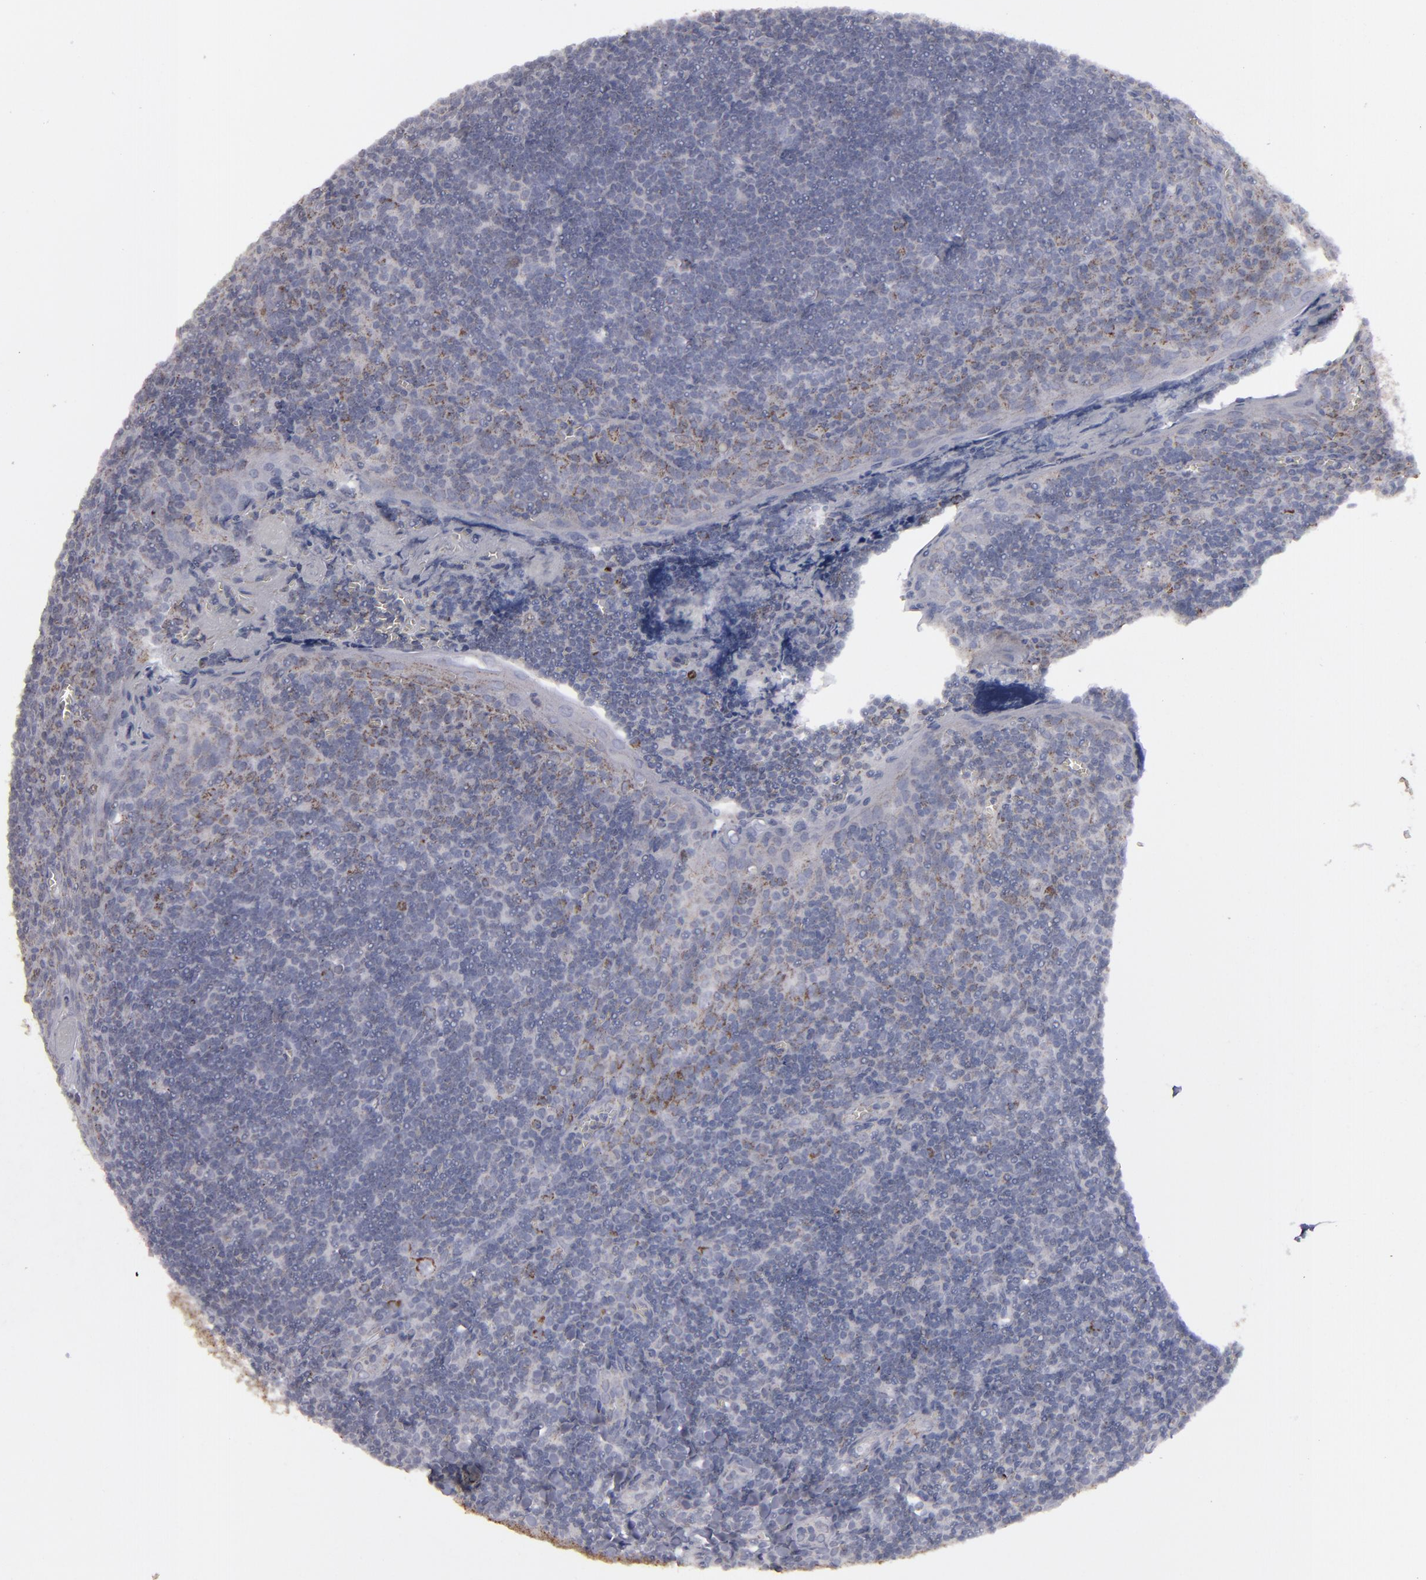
{"staining": {"intensity": "moderate", "quantity": "25%-75%", "location": "cytoplasmic/membranous"}, "tissue": "tonsil", "cell_type": "Germinal center cells", "image_type": "normal", "snomed": [{"axis": "morphology", "description": "Normal tissue, NOS"}, {"axis": "topography", "description": "Tonsil"}], "caption": "Immunohistochemistry (DAB) staining of unremarkable human tonsil reveals moderate cytoplasmic/membranous protein positivity in approximately 25%-75% of germinal center cells.", "gene": "MYOM2", "patient": {"sex": "male", "age": 20}}